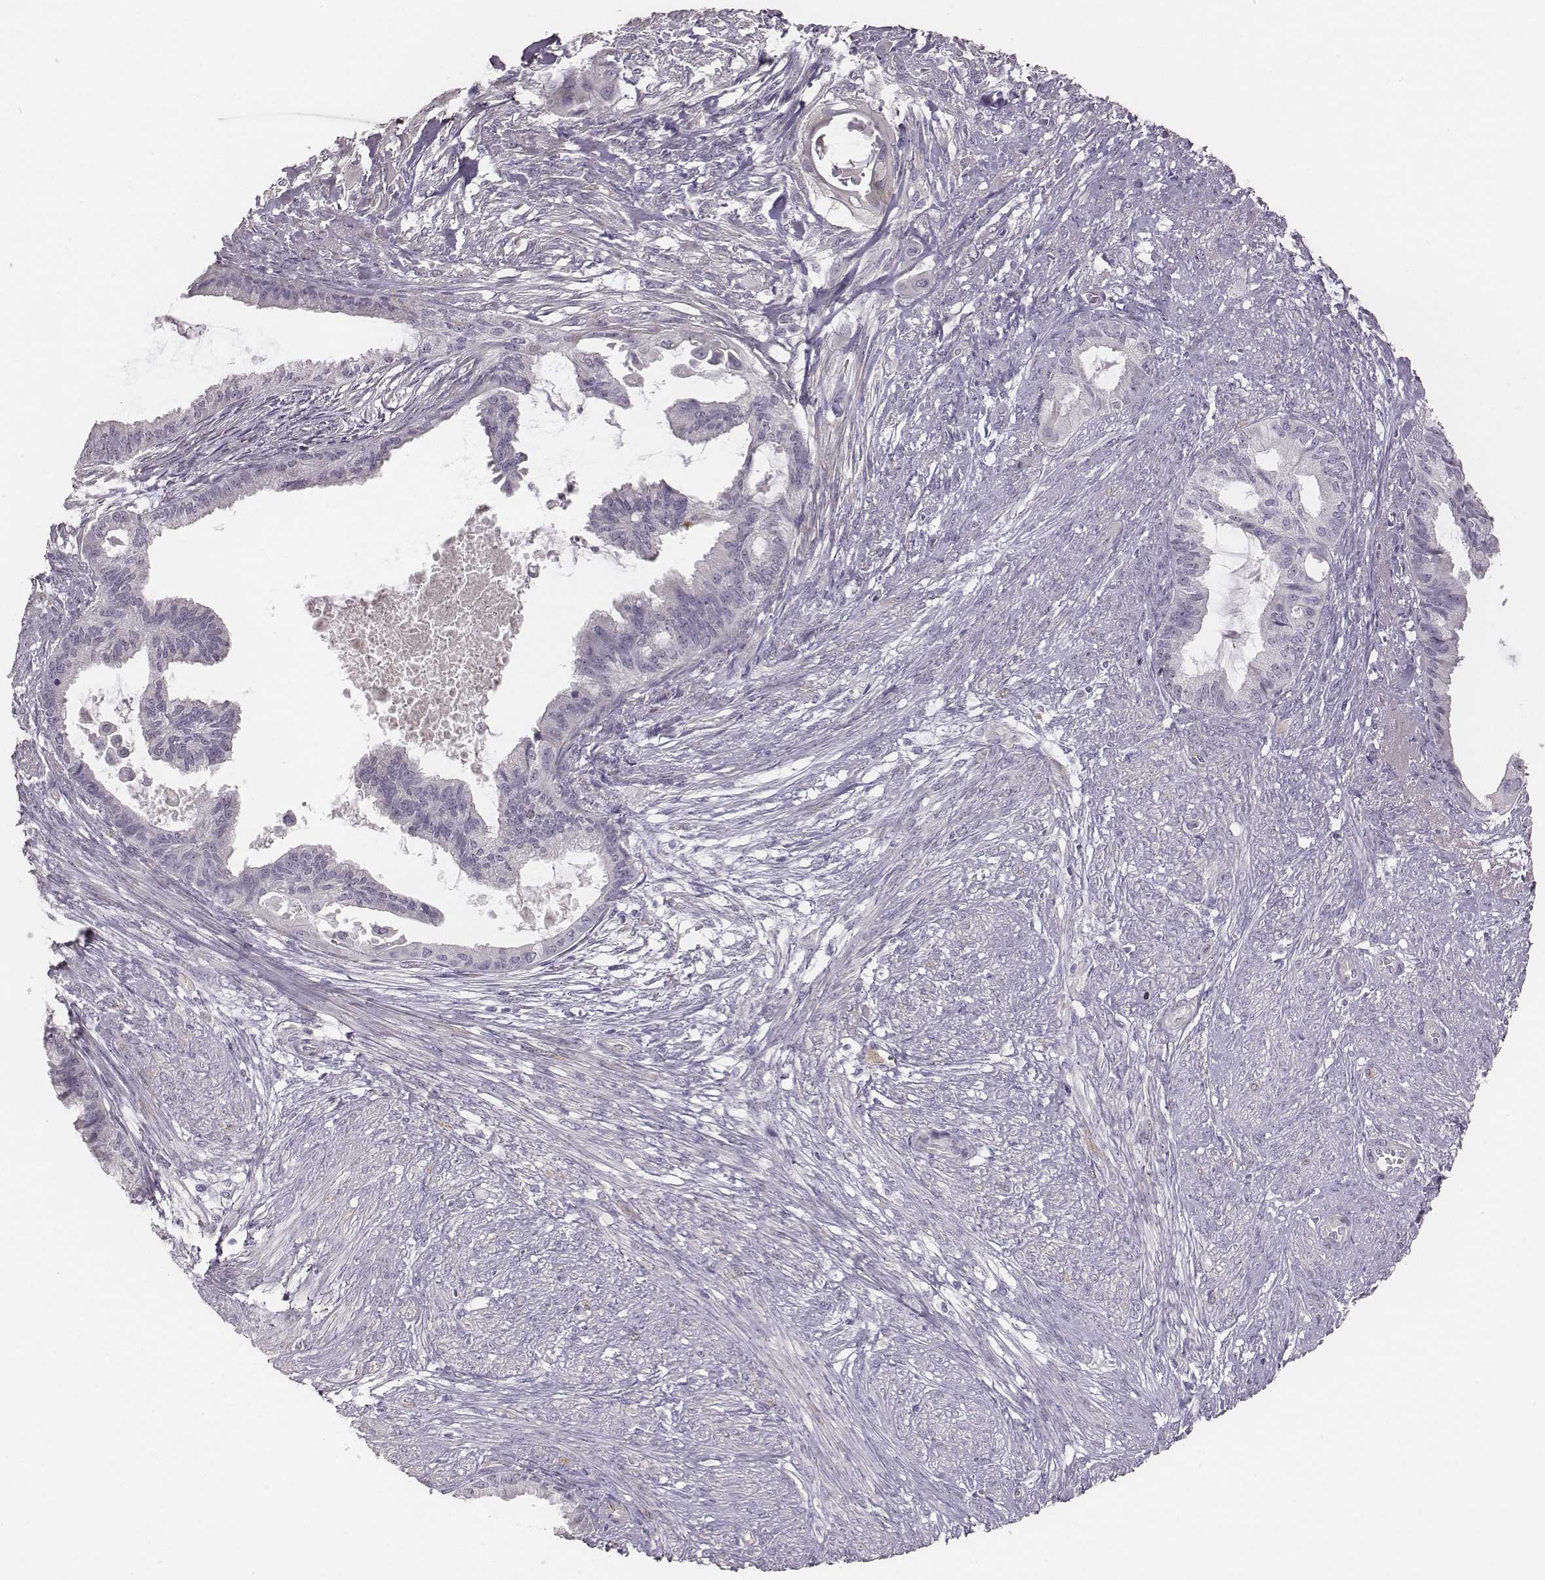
{"staining": {"intensity": "negative", "quantity": "none", "location": "none"}, "tissue": "endometrial cancer", "cell_type": "Tumor cells", "image_type": "cancer", "snomed": [{"axis": "morphology", "description": "Adenocarcinoma, NOS"}, {"axis": "topography", "description": "Endometrium"}], "caption": "Micrograph shows no significant protein positivity in tumor cells of endometrial adenocarcinoma.", "gene": "PBK", "patient": {"sex": "female", "age": 86}}